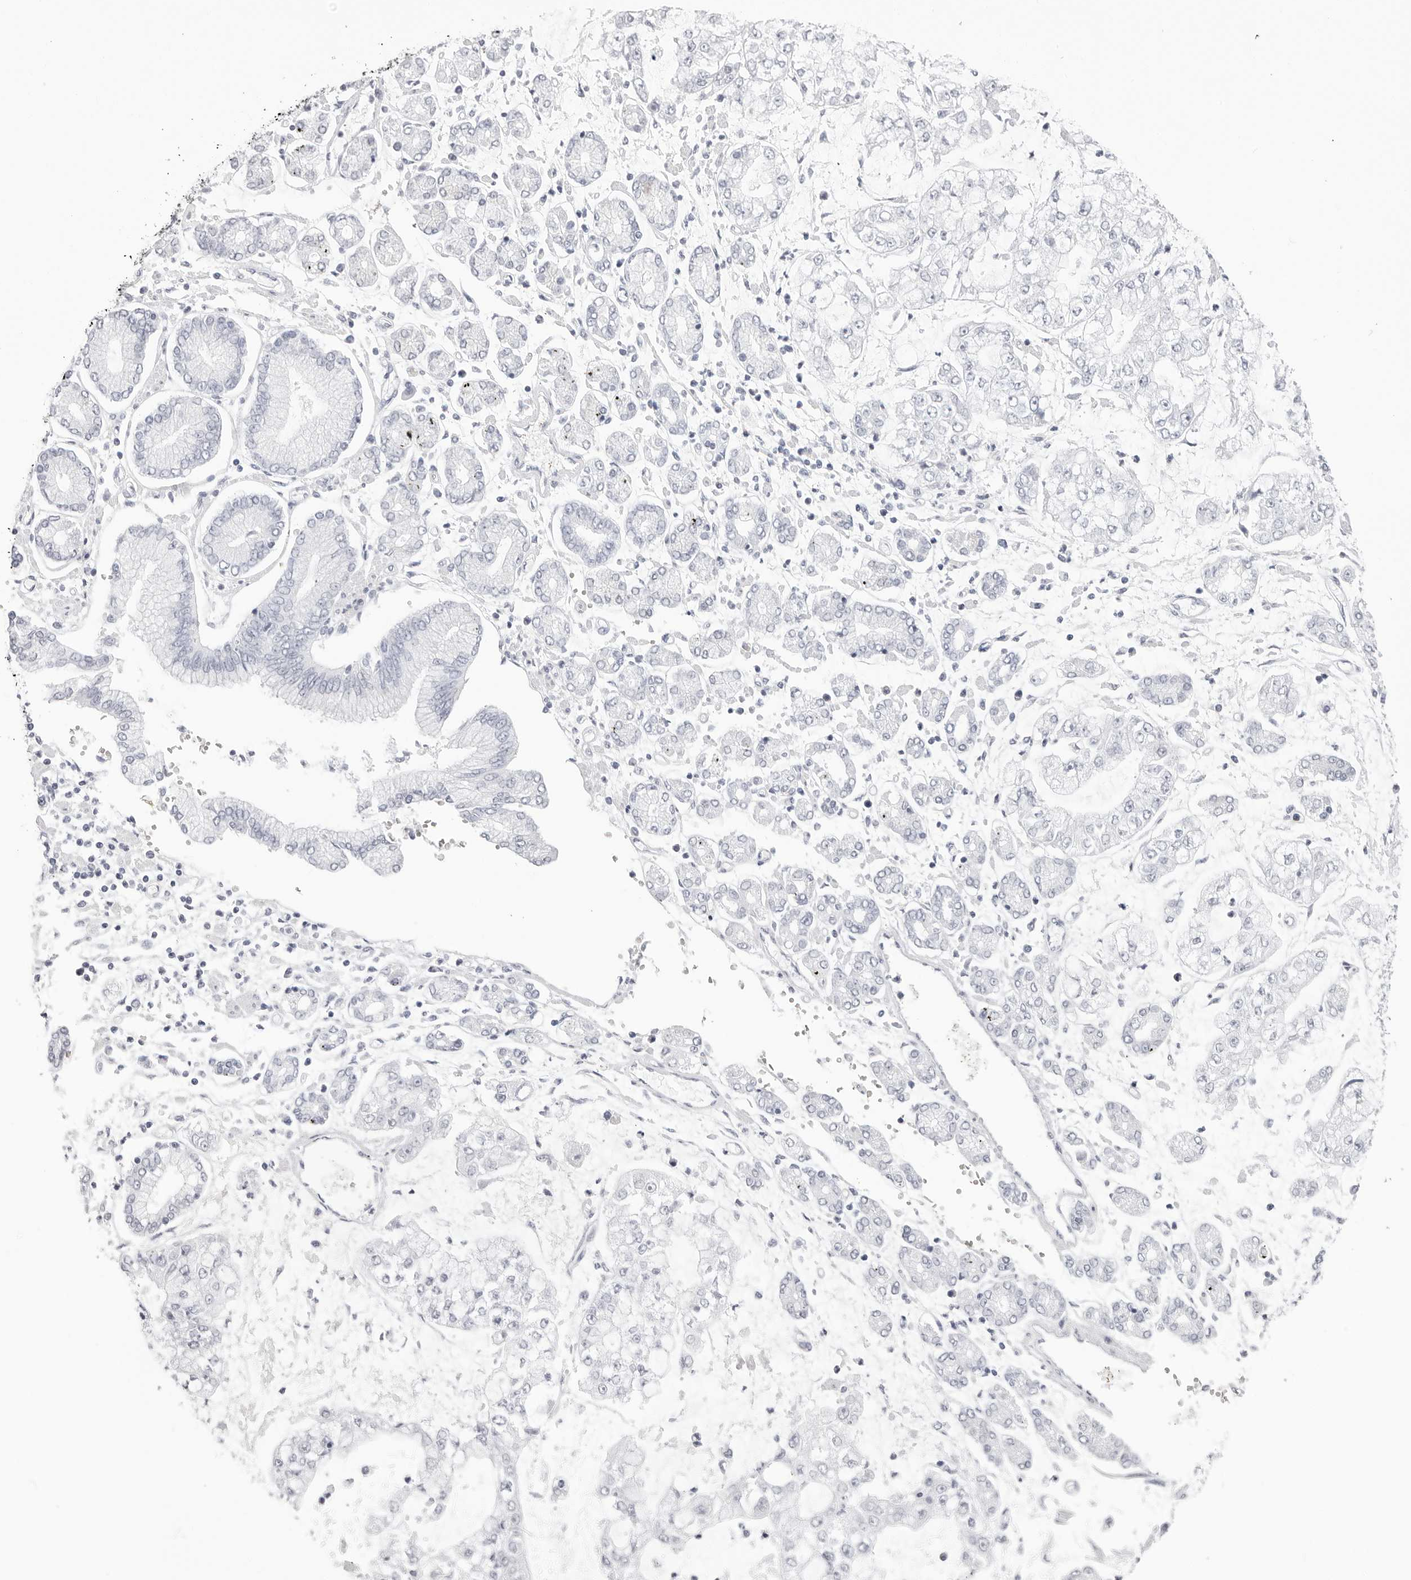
{"staining": {"intensity": "negative", "quantity": "none", "location": "none"}, "tissue": "stomach cancer", "cell_type": "Tumor cells", "image_type": "cancer", "snomed": [{"axis": "morphology", "description": "Adenocarcinoma, NOS"}, {"axis": "topography", "description": "Stomach"}], "caption": "Protein analysis of stomach adenocarcinoma exhibits no significant staining in tumor cells.", "gene": "CST5", "patient": {"sex": "male", "age": 76}}